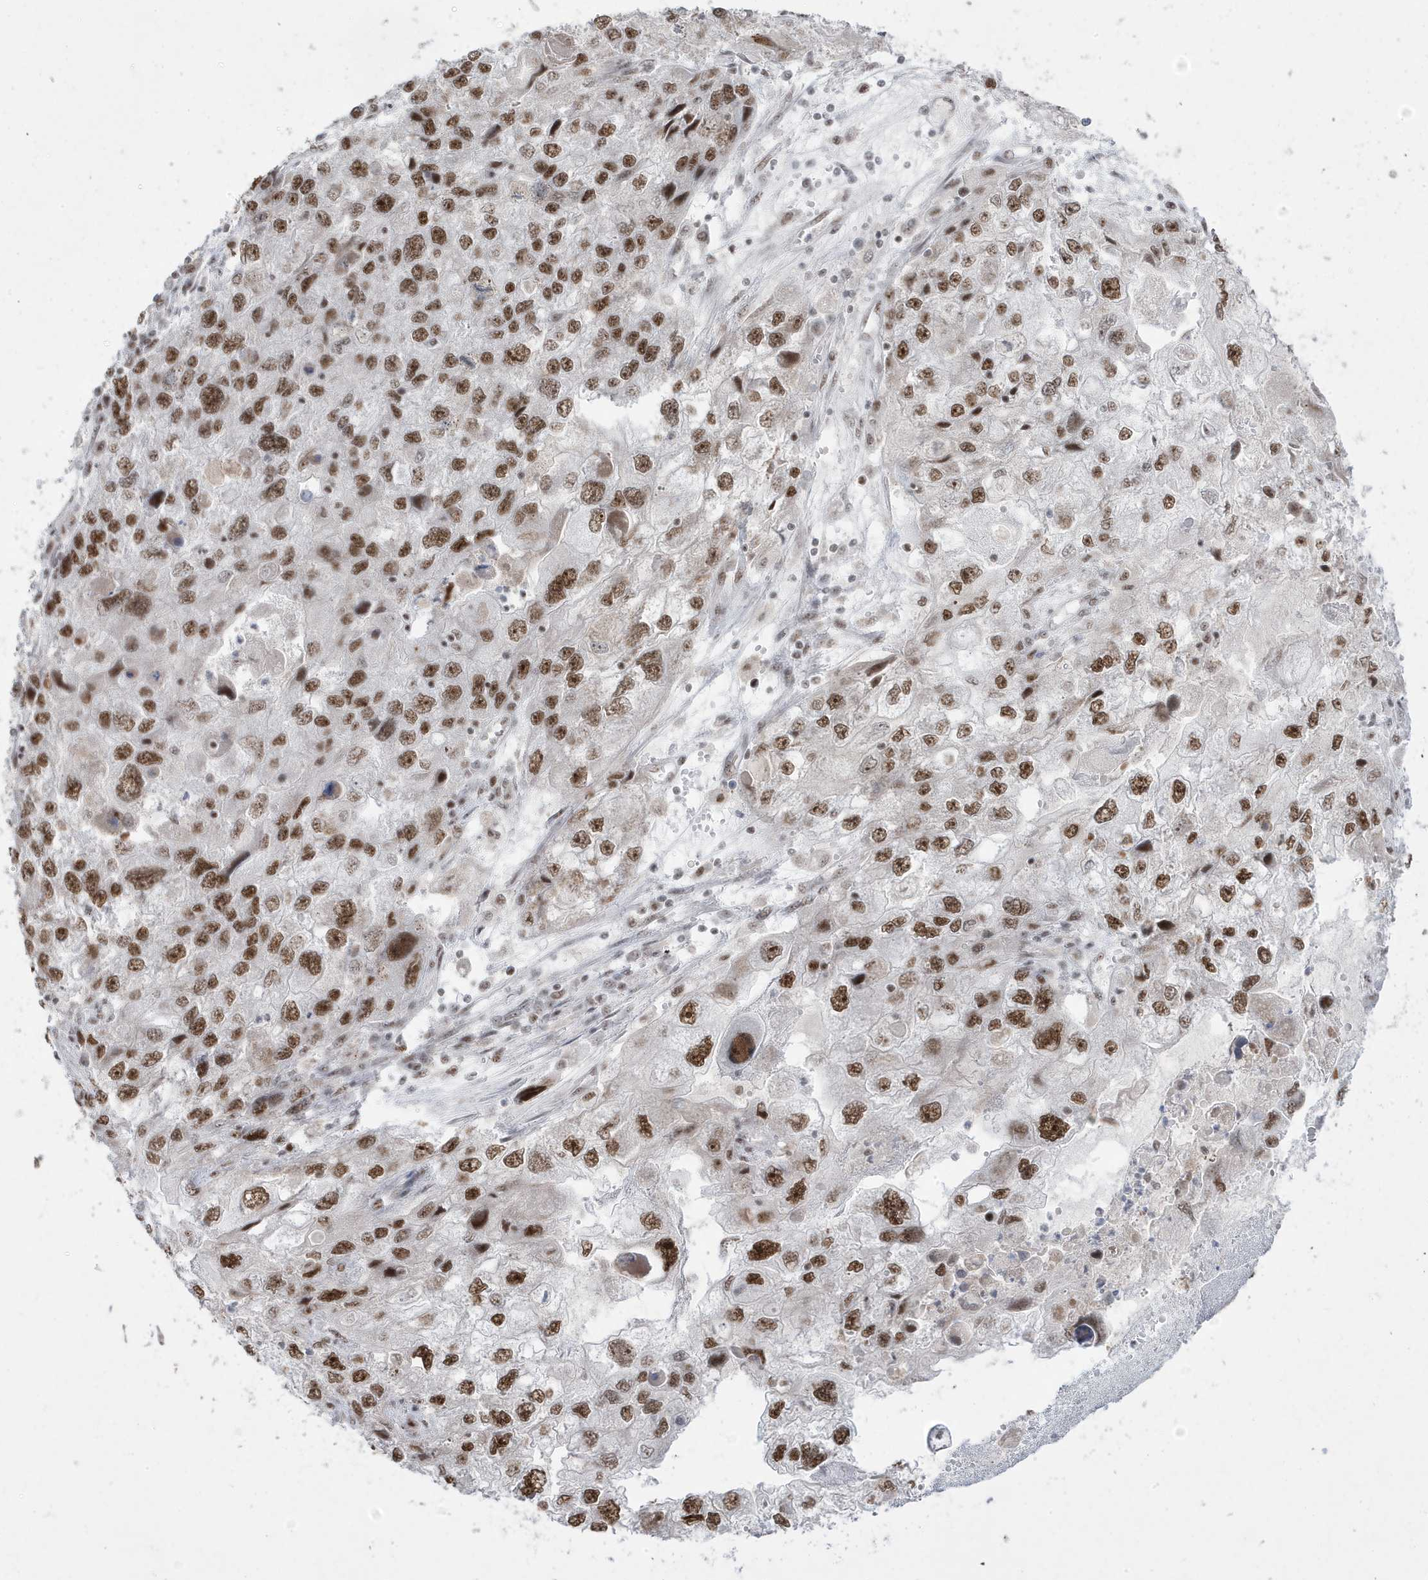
{"staining": {"intensity": "moderate", "quantity": ">75%", "location": "nuclear"}, "tissue": "endometrial cancer", "cell_type": "Tumor cells", "image_type": "cancer", "snomed": [{"axis": "morphology", "description": "Adenocarcinoma, NOS"}, {"axis": "topography", "description": "Endometrium"}], "caption": "DAB immunohistochemical staining of adenocarcinoma (endometrial) displays moderate nuclear protein expression in approximately >75% of tumor cells.", "gene": "MTREX", "patient": {"sex": "female", "age": 49}}